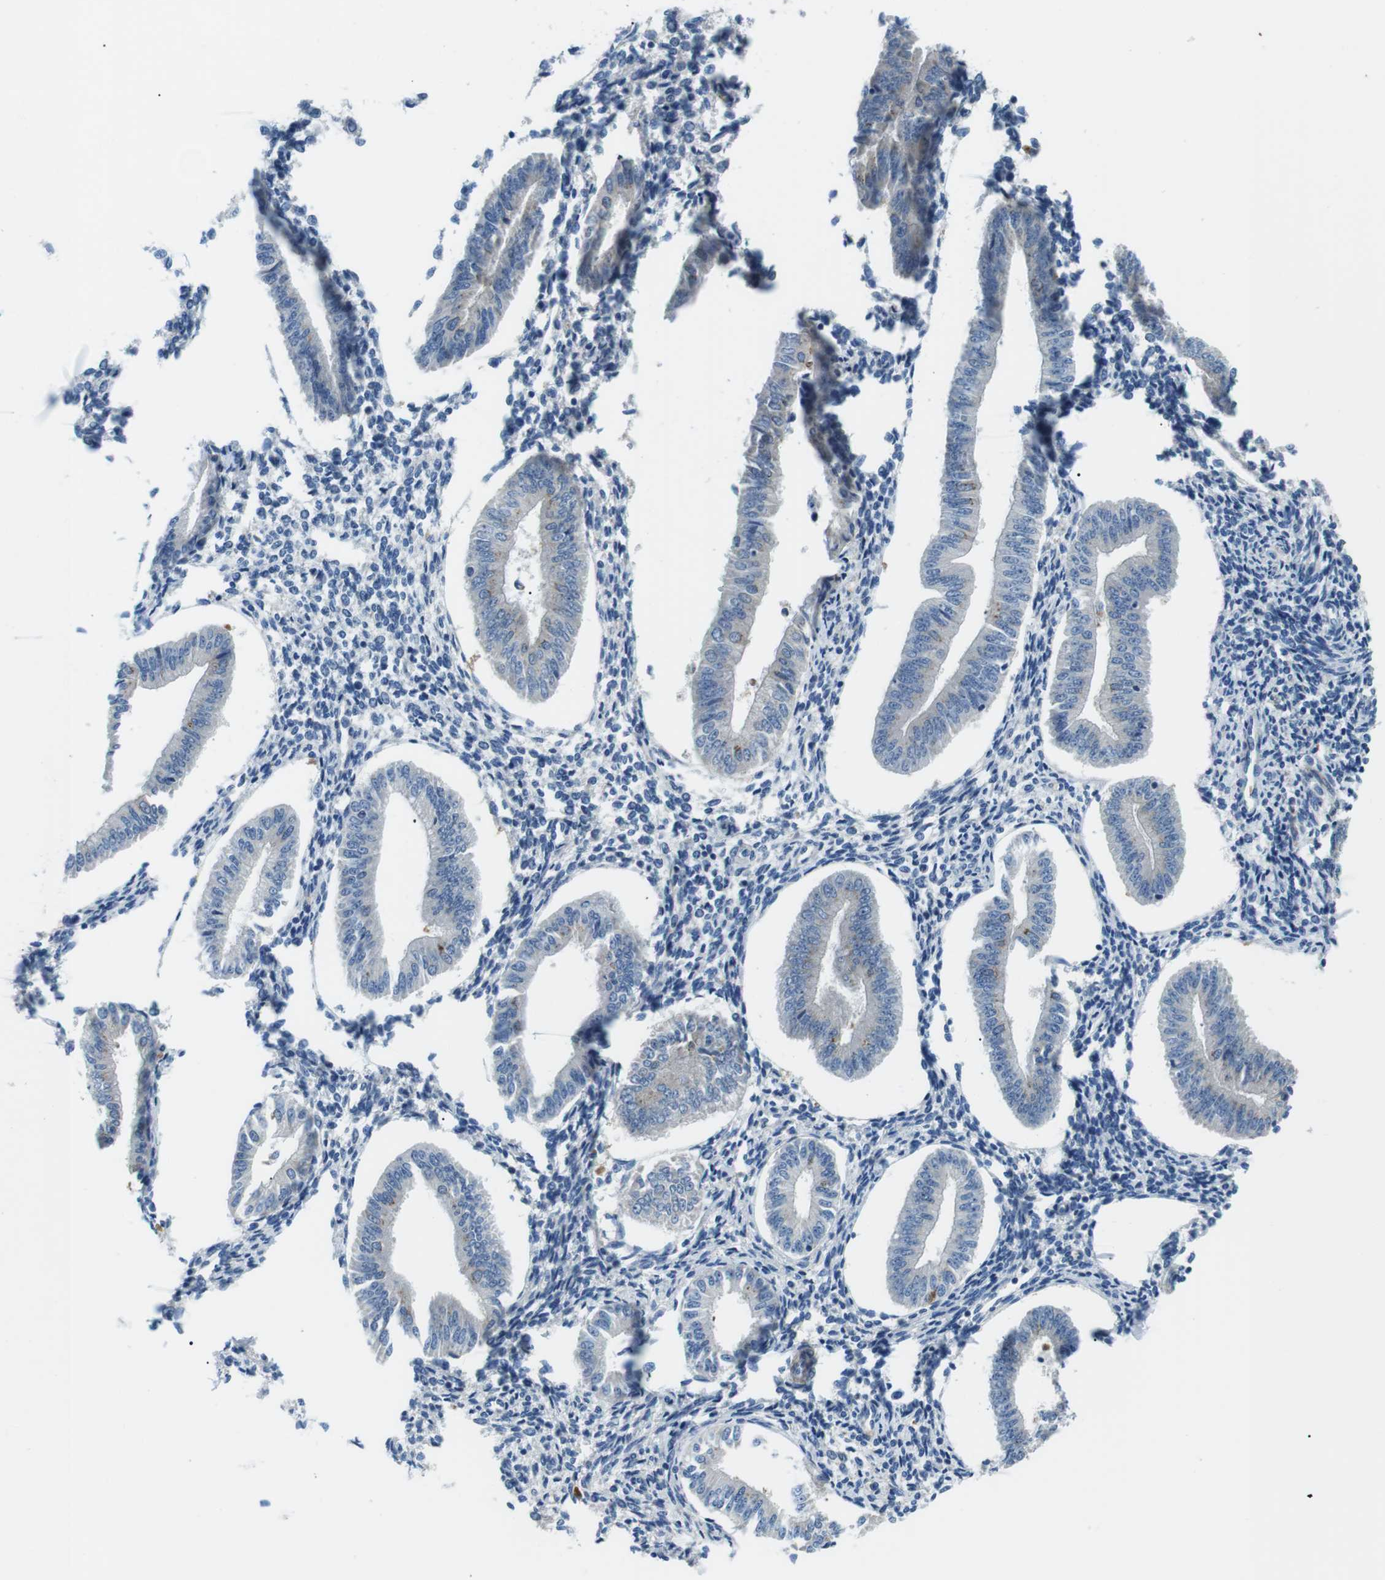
{"staining": {"intensity": "negative", "quantity": "none", "location": "none"}, "tissue": "endometrium", "cell_type": "Cells in endometrial stroma", "image_type": "normal", "snomed": [{"axis": "morphology", "description": "Normal tissue, NOS"}, {"axis": "topography", "description": "Endometrium"}], "caption": "The image demonstrates no staining of cells in endometrial stroma in benign endometrium.", "gene": "WSCD1", "patient": {"sex": "female", "age": 50}}